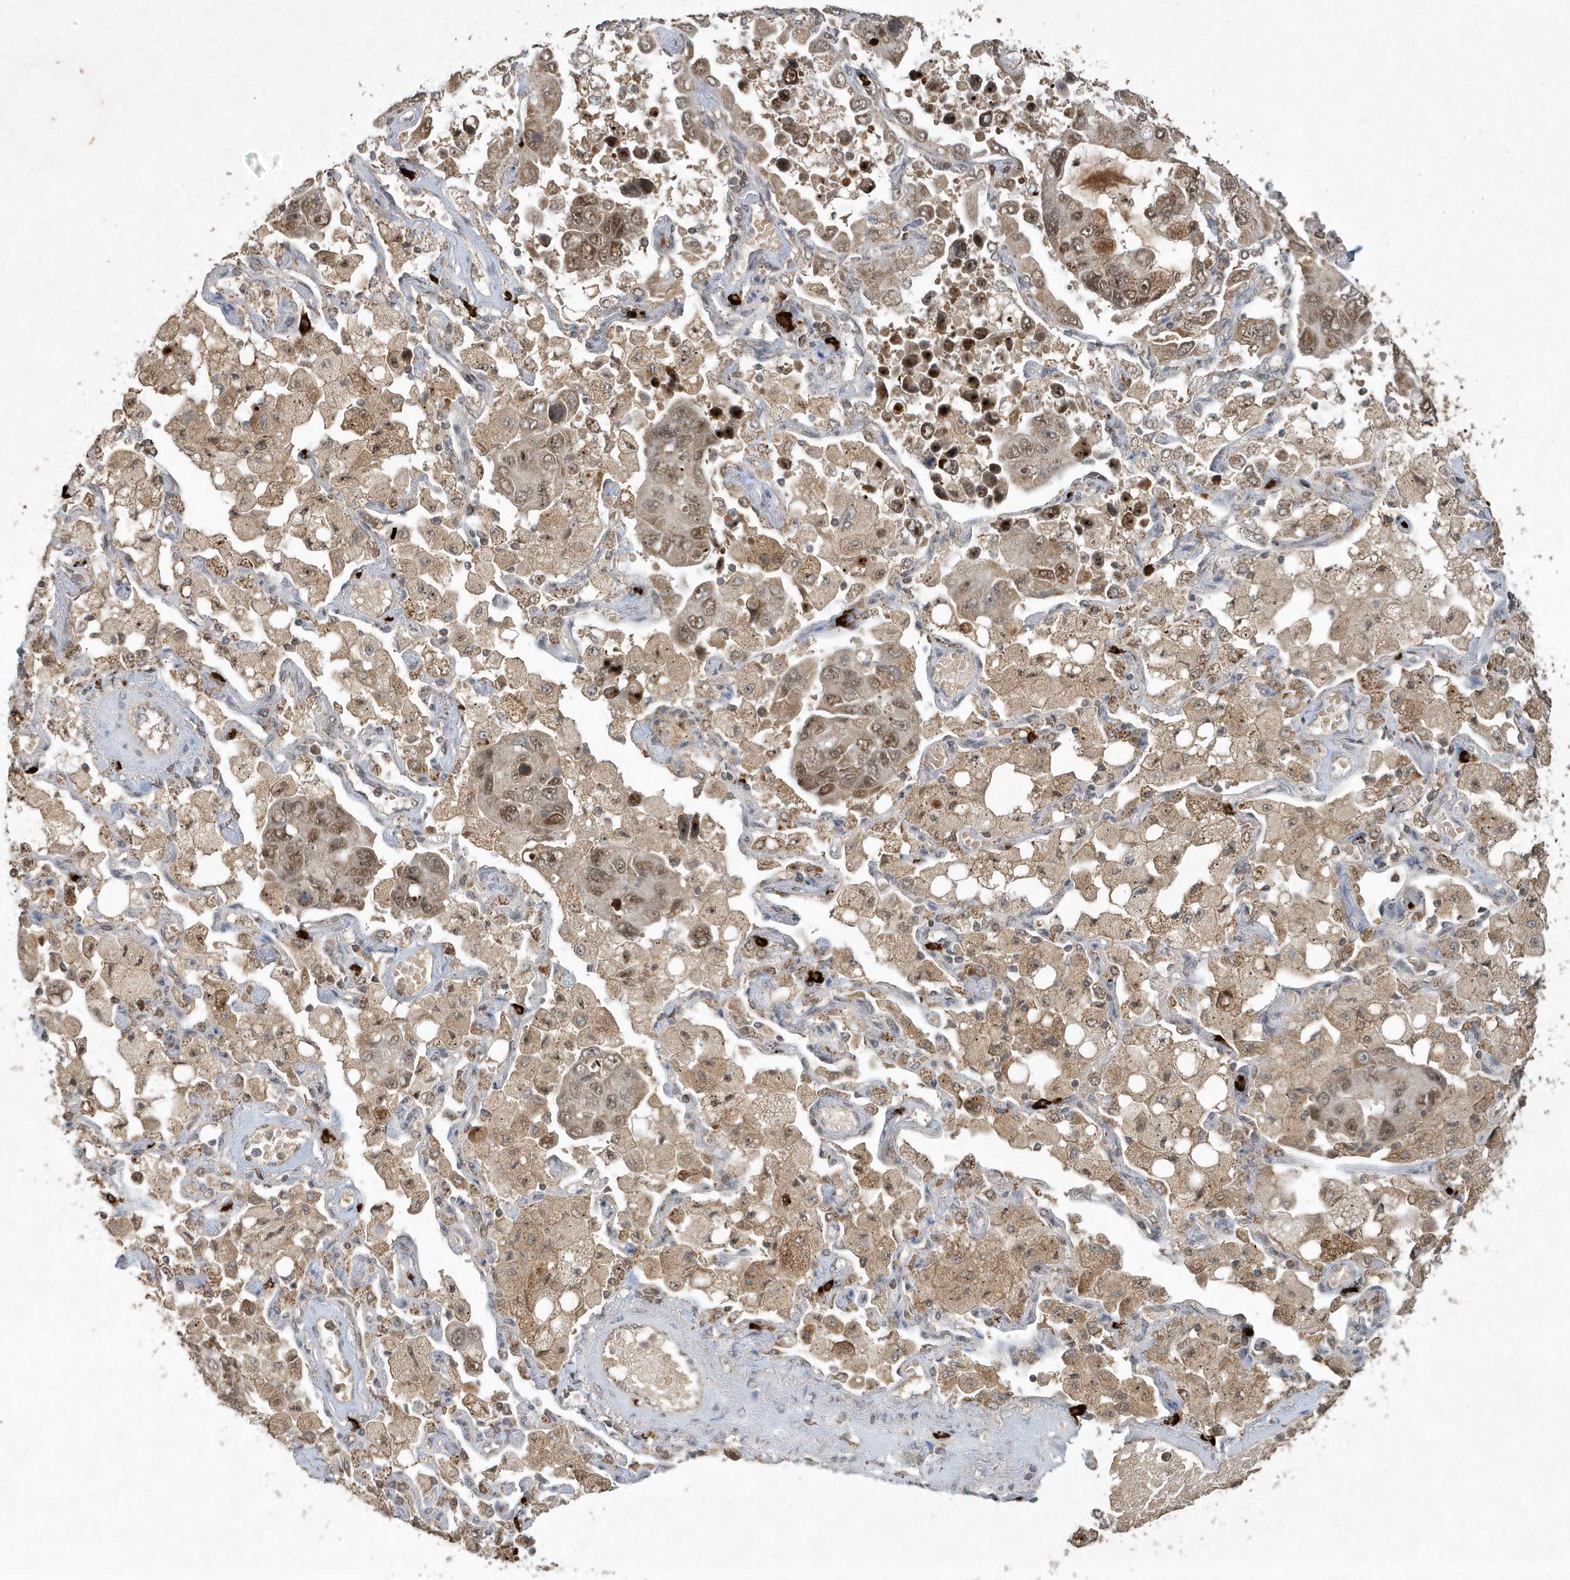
{"staining": {"intensity": "moderate", "quantity": ">75%", "location": "cytoplasmic/membranous,nuclear"}, "tissue": "lung cancer", "cell_type": "Tumor cells", "image_type": "cancer", "snomed": [{"axis": "morphology", "description": "Adenocarcinoma, NOS"}, {"axis": "topography", "description": "Lung"}], "caption": "A micrograph showing moderate cytoplasmic/membranous and nuclear expression in about >75% of tumor cells in adenocarcinoma (lung), as visualized by brown immunohistochemical staining.", "gene": "ABCB9", "patient": {"sex": "male", "age": 64}}